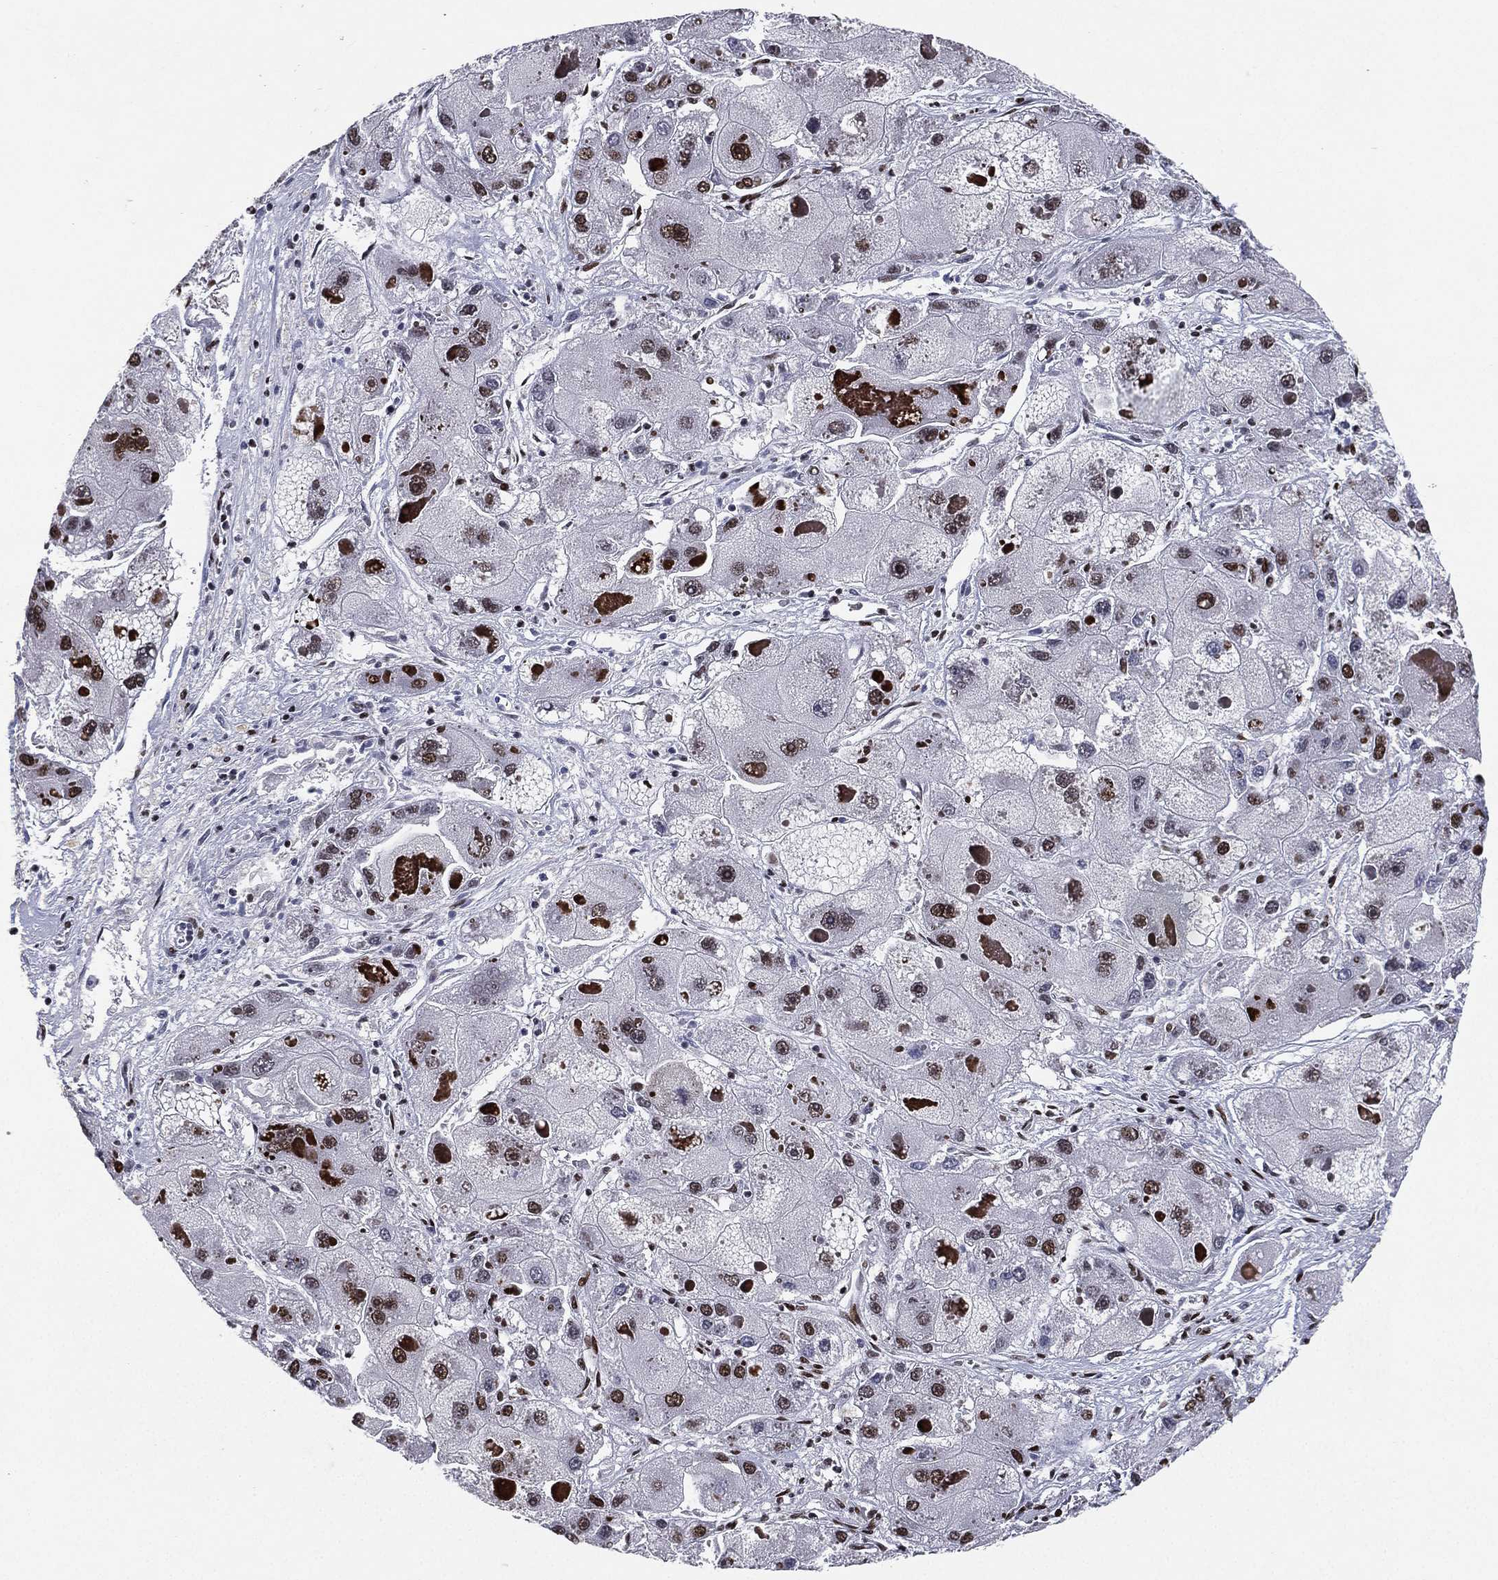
{"staining": {"intensity": "strong", "quantity": "25%-75%", "location": "nuclear"}, "tissue": "liver cancer", "cell_type": "Tumor cells", "image_type": "cancer", "snomed": [{"axis": "morphology", "description": "Carcinoma, Hepatocellular, NOS"}, {"axis": "topography", "description": "Liver"}], "caption": "Immunohistochemistry (IHC) of human liver cancer (hepatocellular carcinoma) demonstrates high levels of strong nuclear expression in approximately 25%-75% of tumor cells.", "gene": "RTF1", "patient": {"sex": "female", "age": 73}}